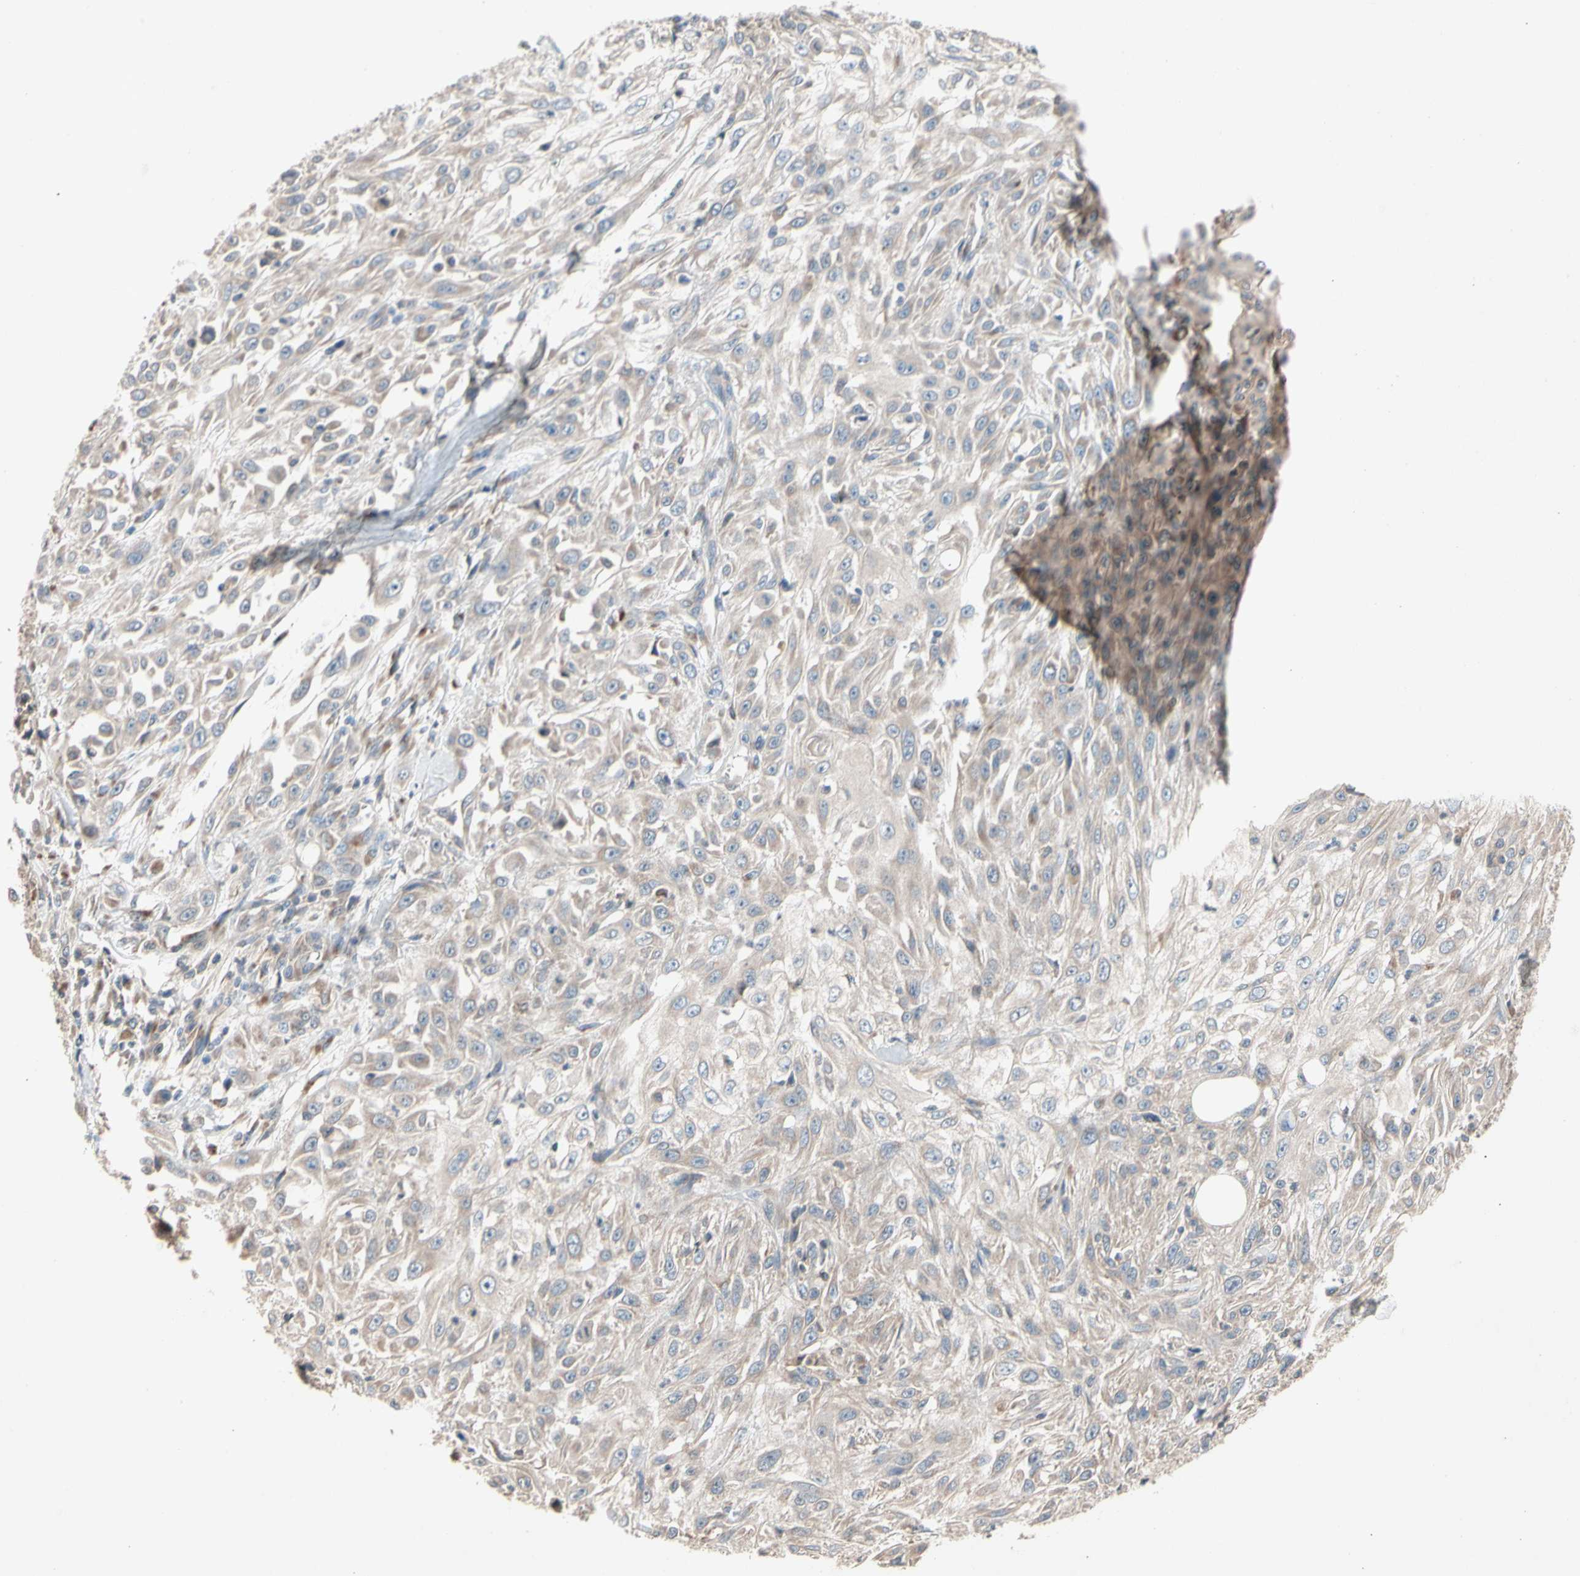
{"staining": {"intensity": "weak", "quantity": ">75%", "location": "cytoplasmic/membranous"}, "tissue": "skin cancer", "cell_type": "Tumor cells", "image_type": "cancer", "snomed": [{"axis": "morphology", "description": "Squamous cell carcinoma, NOS"}, {"axis": "topography", "description": "Skin"}], "caption": "Immunohistochemistry of human skin cancer (squamous cell carcinoma) reveals low levels of weak cytoplasmic/membranous staining in approximately >75% of tumor cells.", "gene": "PRDX4", "patient": {"sex": "male", "age": 75}}